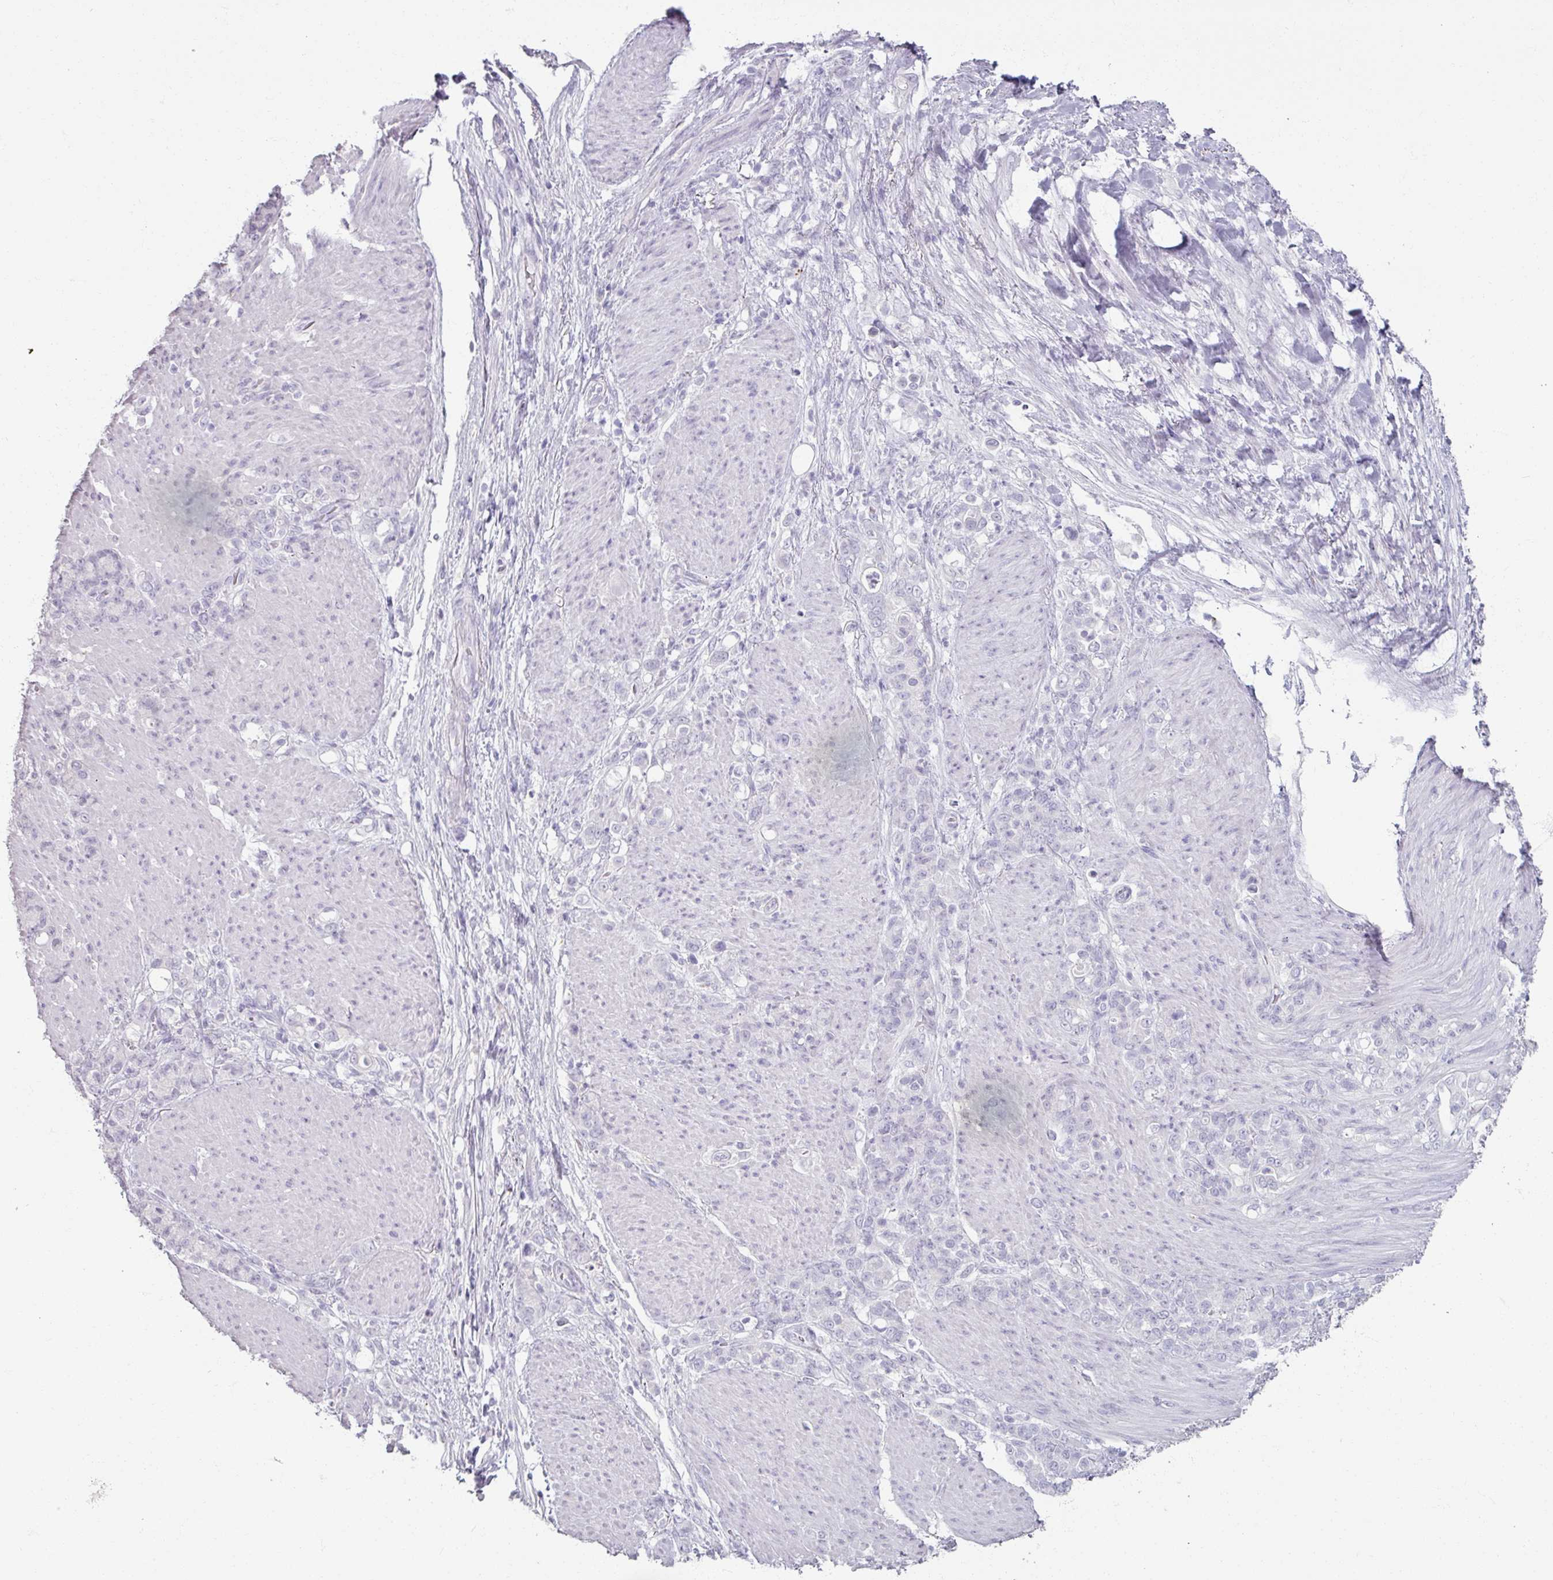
{"staining": {"intensity": "negative", "quantity": "none", "location": "none"}, "tissue": "stomach cancer", "cell_type": "Tumor cells", "image_type": "cancer", "snomed": [{"axis": "morphology", "description": "Adenocarcinoma, NOS"}, {"axis": "topography", "description": "Stomach"}], "caption": "Tumor cells are negative for protein expression in human stomach cancer.", "gene": "SLC27A5", "patient": {"sex": "female", "age": 79}}